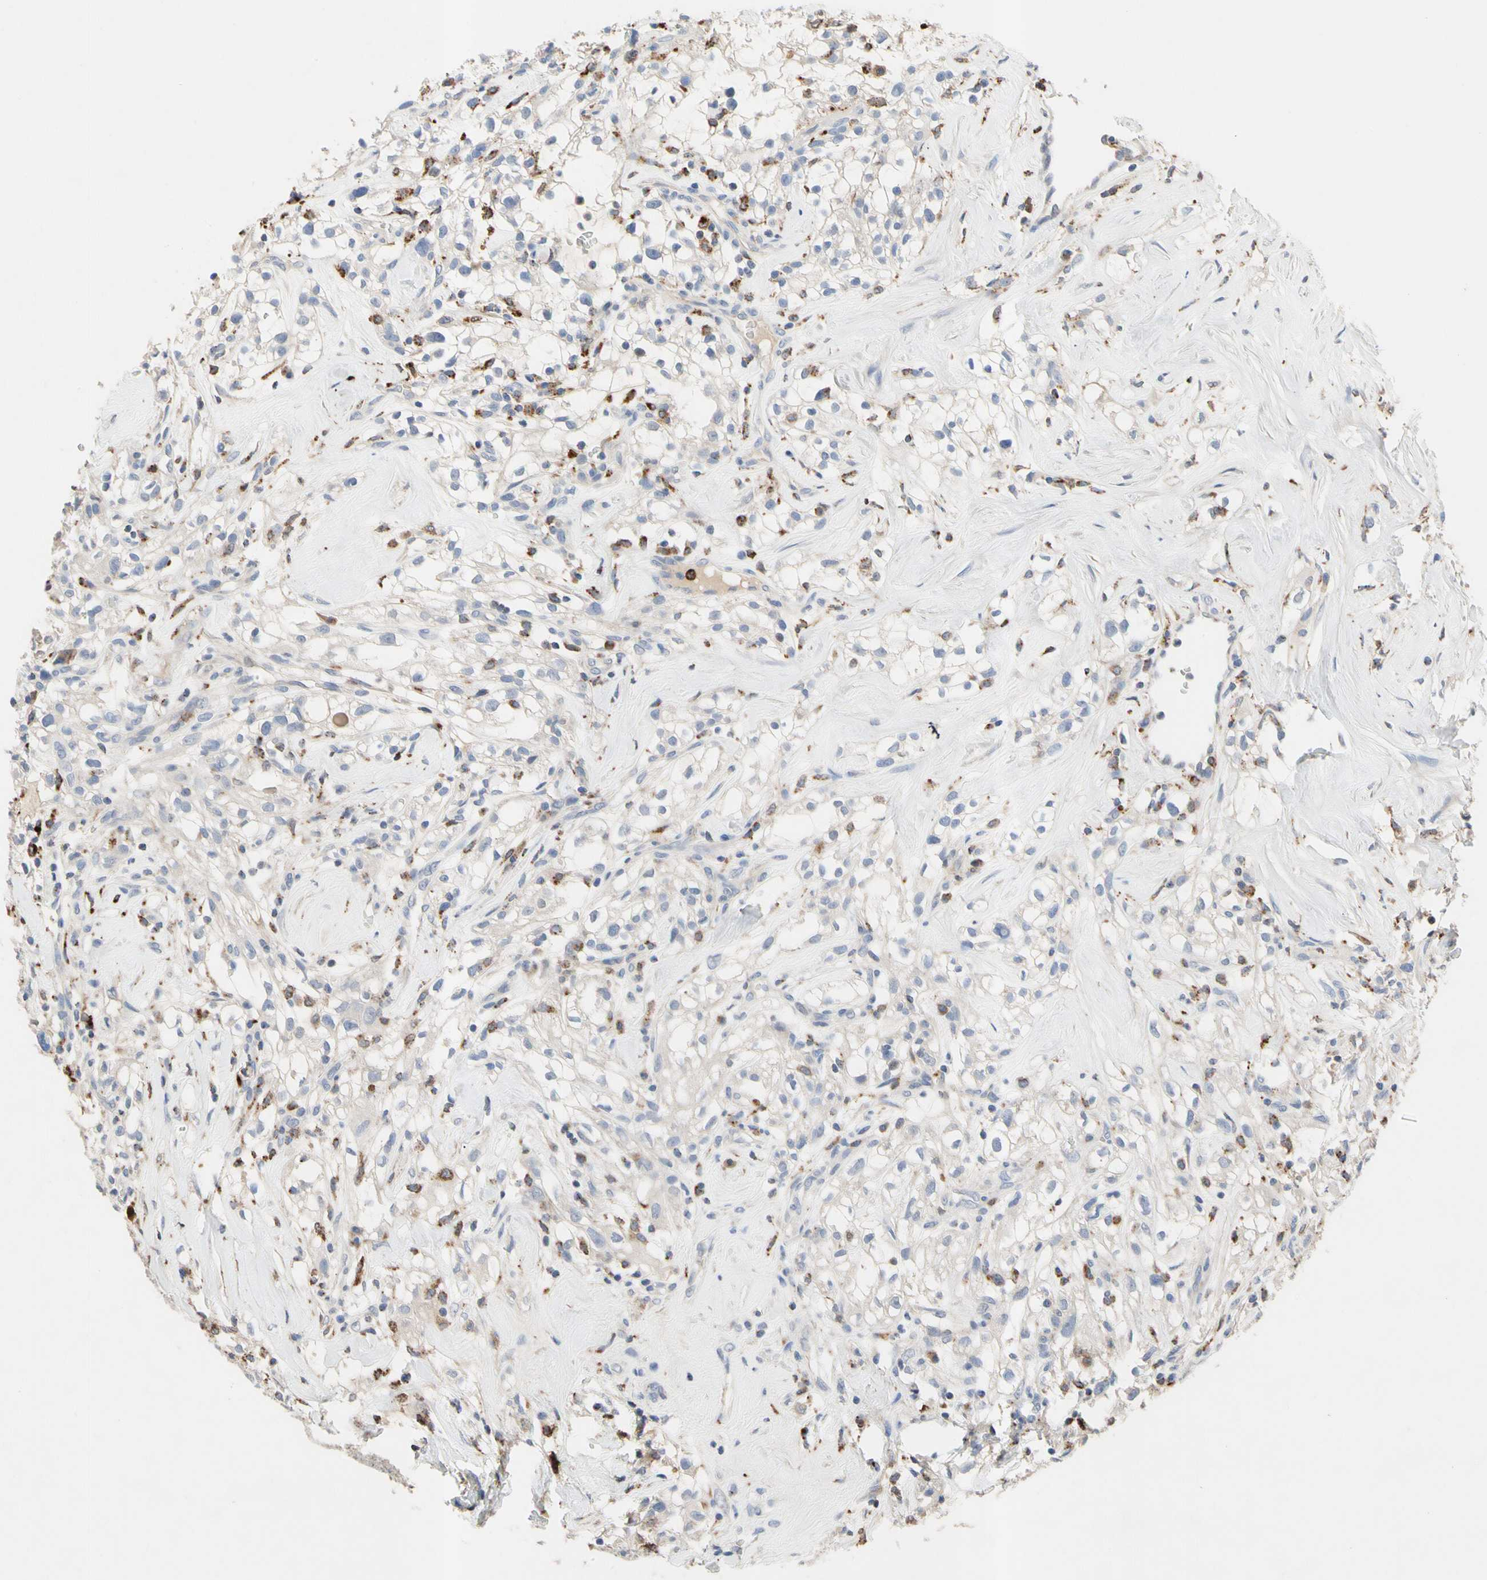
{"staining": {"intensity": "negative", "quantity": "none", "location": "none"}, "tissue": "renal cancer", "cell_type": "Tumor cells", "image_type": "cancer", "snomed": [{"axis": "morphology", "description": "Adenocarcinoma, NOS"}, {"axis": "topography", "description": "Kidney"}], "caption": "Tumor cells are negative for brown protein staining in adenocarcinoma (renal).", "gene": "ADA2", "patient": {"sex": "female", "age": 60}}